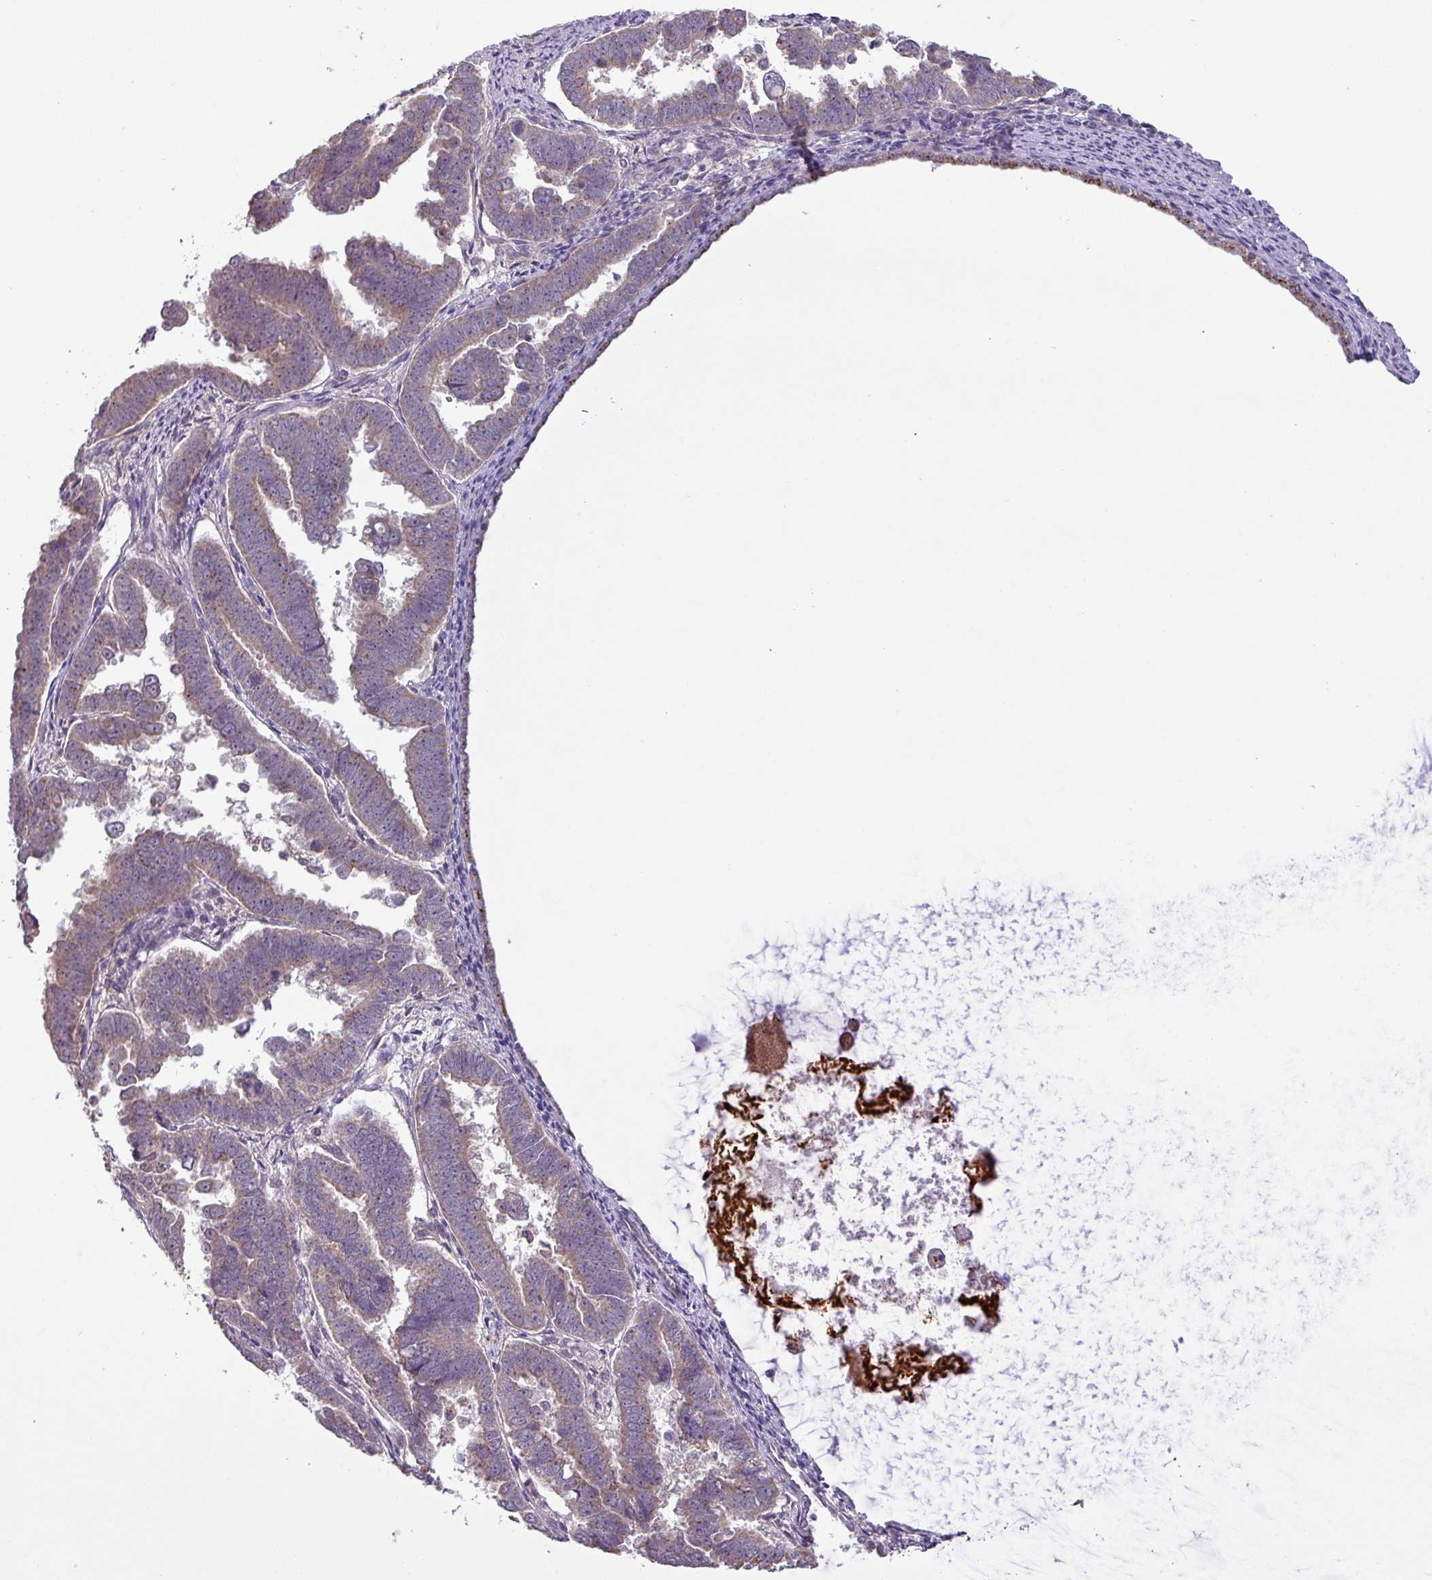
{"staining": {"intensity": "weak", "quantity": ">75%", "location": "cytoplasmic/membranous"}, "tissue": "endometrial cancer", "cell_type": "Tumor cells", "image_type": "cancer", "snomed": [{"axis": "morphology", "description": "Adenocarcinoma, NOS"}, {"axis": "topography", "description": "Endometrium"}], "caption": "Immunohistochemical staining of endometrial cancer demonstrates low levels of weak cytoplasmic/membranous expression in approximately >75% of tumor cells.", "gene": "GALNT12", "patient": {"sex": "female", "age": 75}}